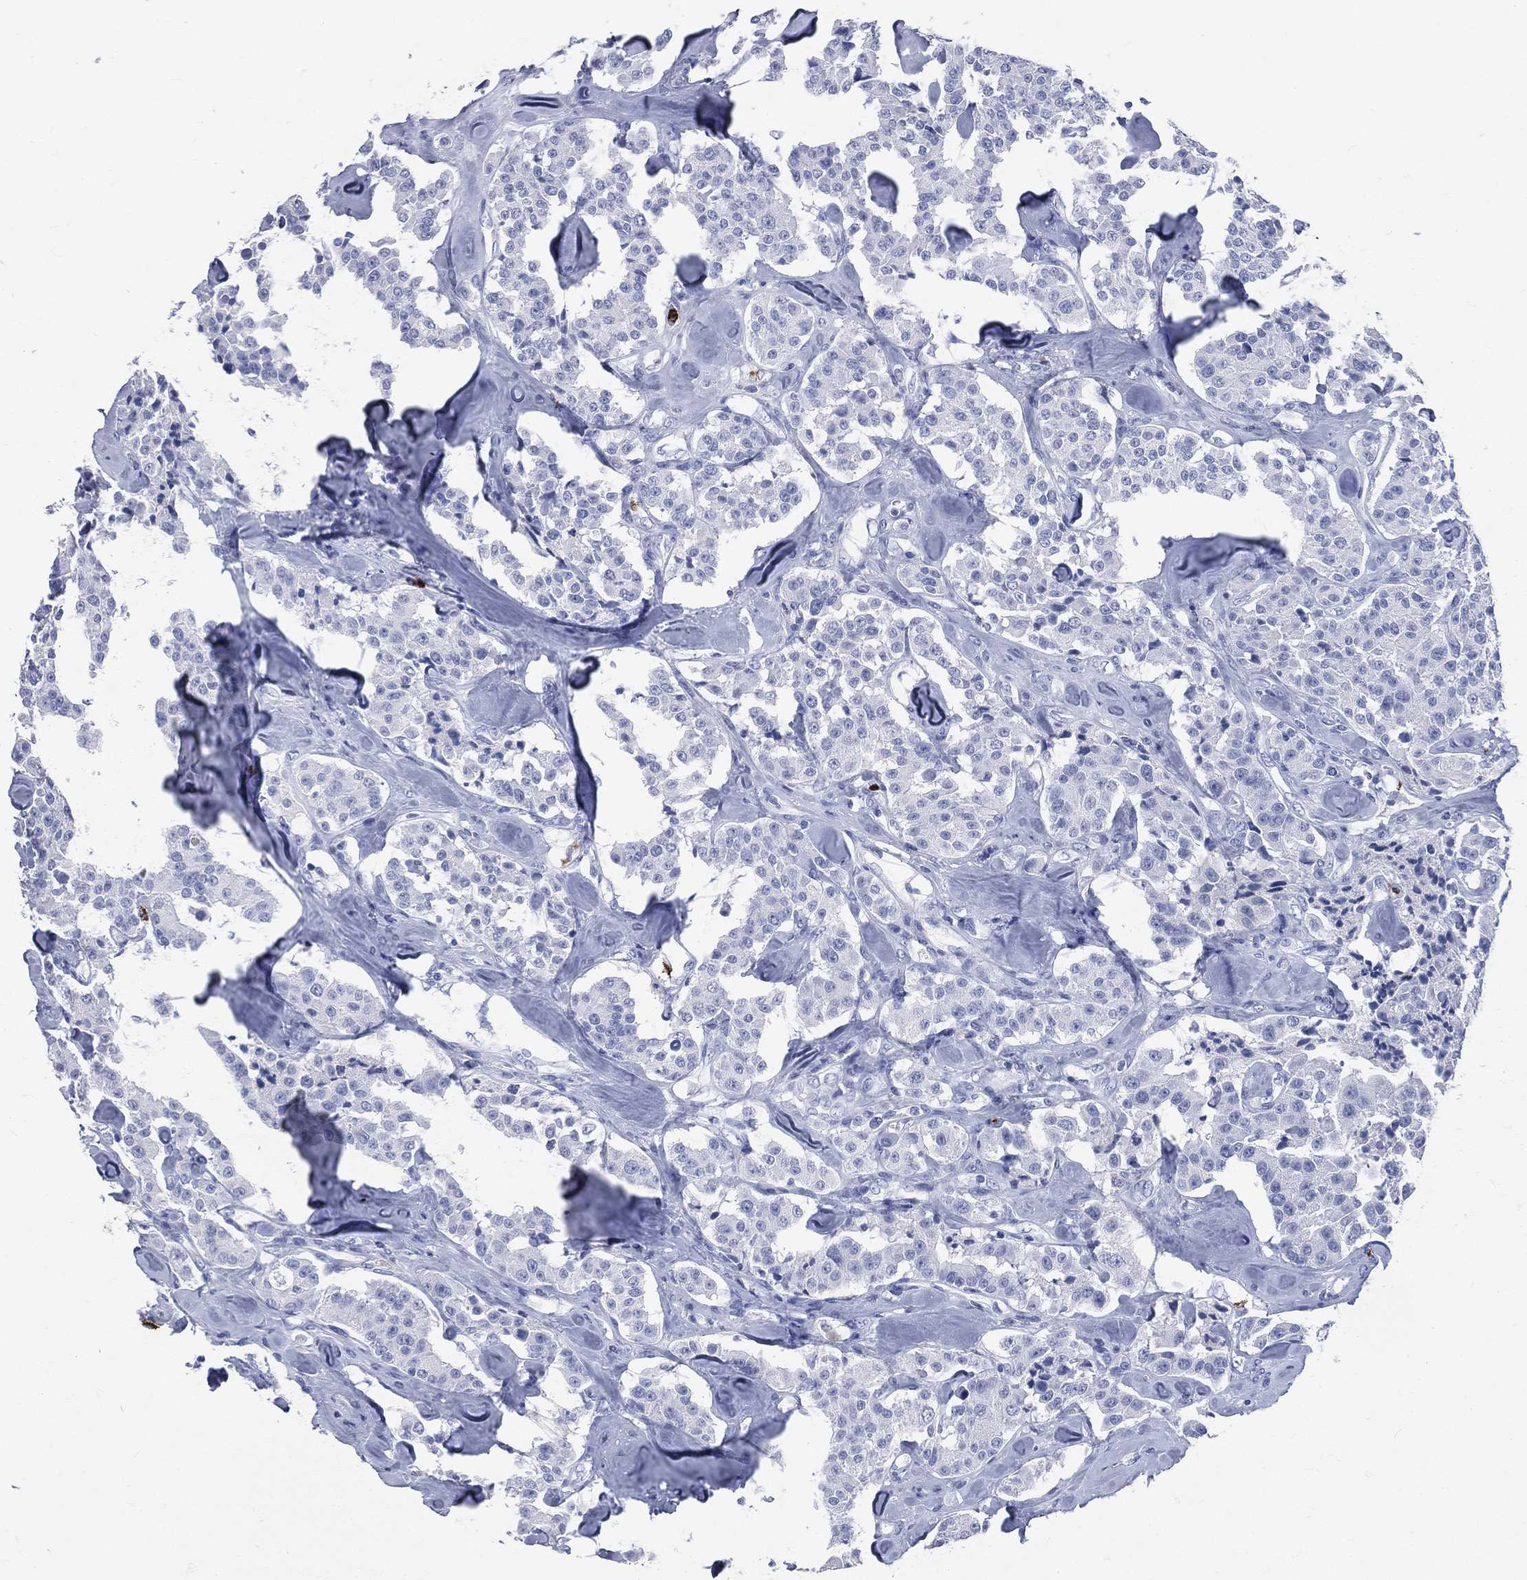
{"staining": {"intensity": "negative", "quantity": "none", "location": "none"}, "tissue": "carcinoid", "cell_type": "Tumor cells", "image_type": "cancer", "snomed": [{"axis": "morphology", "description": "Carcinoid, malignant, NOS"}, {"axis": "topography", "description": "Pancreas"}], "caption": "High magnification brightfield microscopy of carcinoid stained with DAB (brown) and counterstained with hematoxylin (blue): tumor cells show no significant expression. Brightfield microscopy of IHC stained with DAB (3,3'-diaminobenzidine) (brown) and hematoxylin (blue), captured at high magnification.", "gene": "PGLYRP1", "patient": {"sex": "male", "age": 41}}